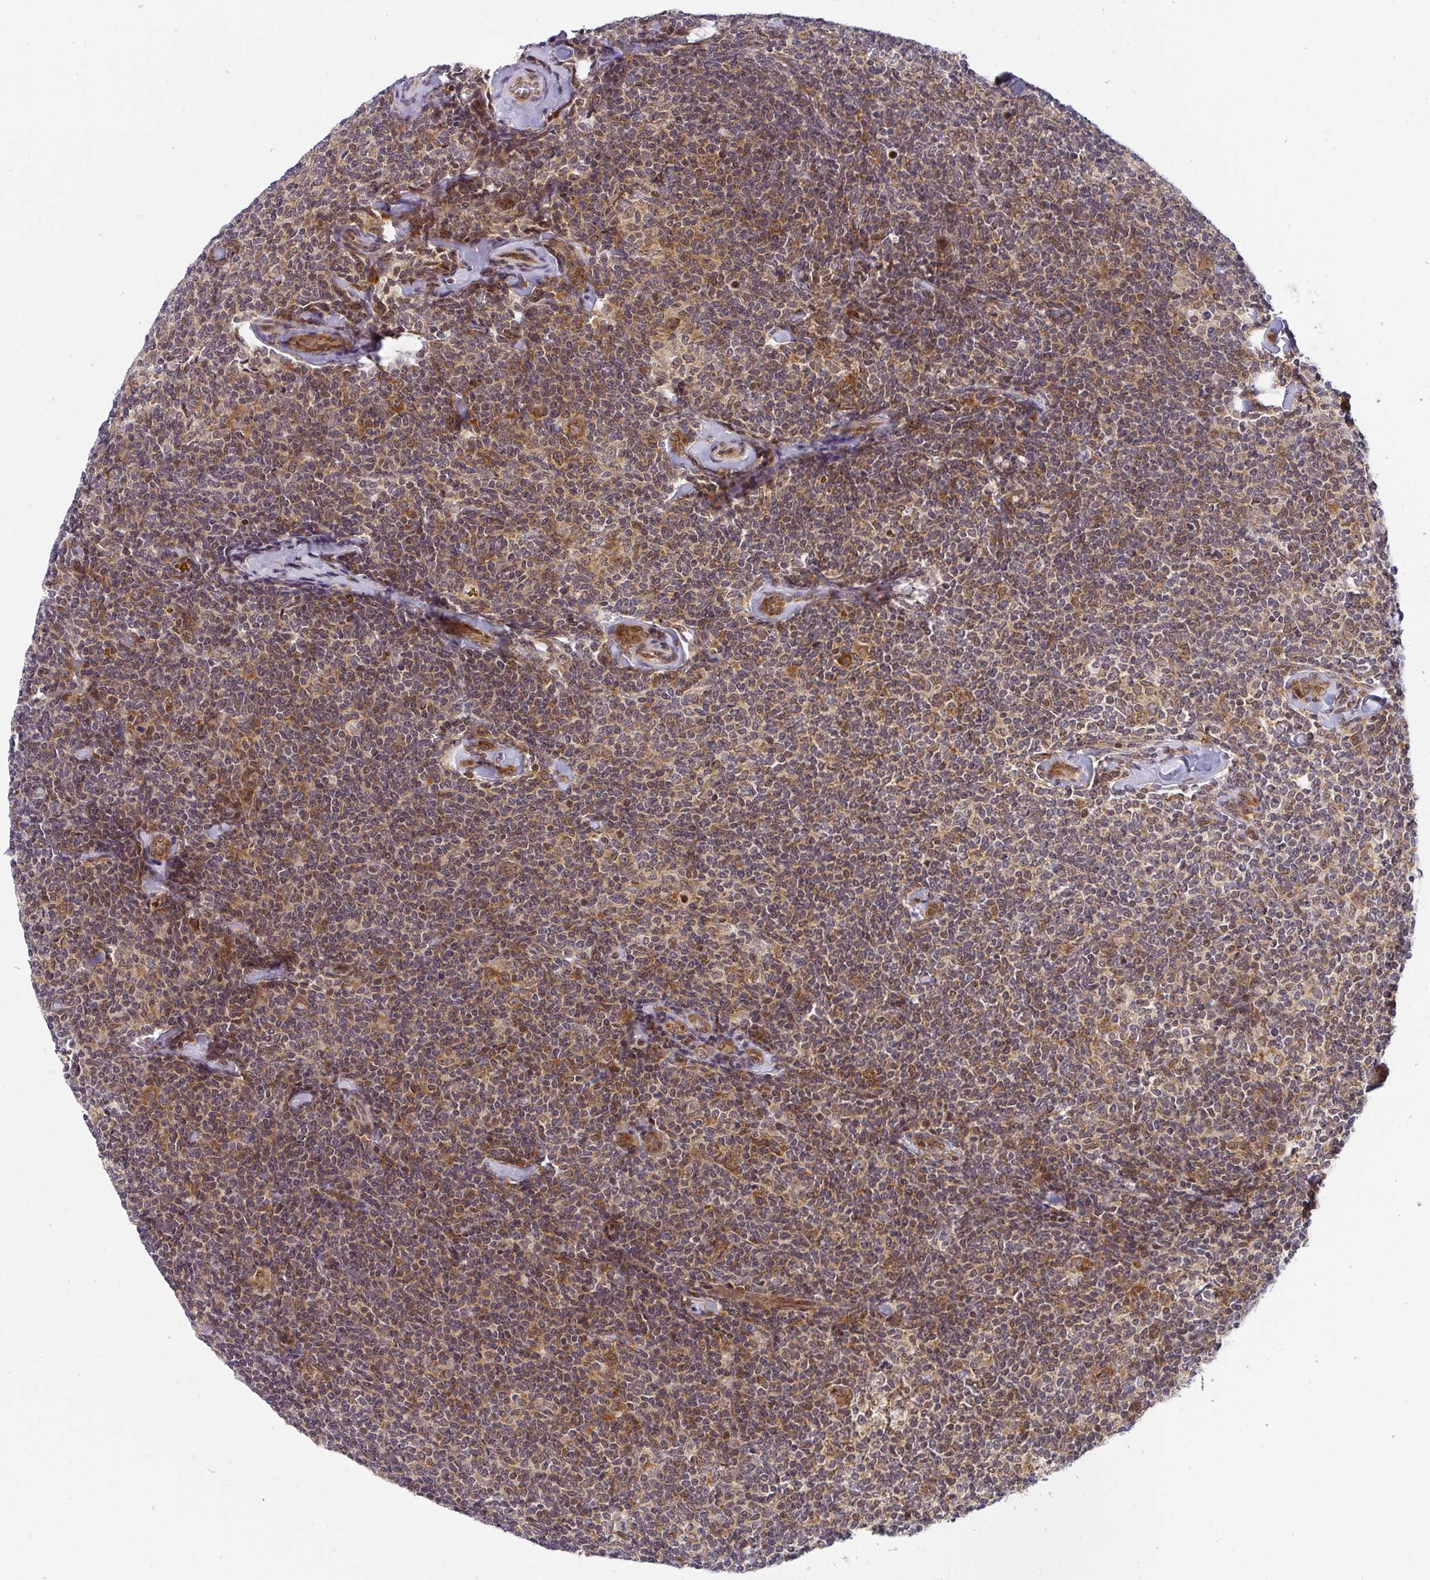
{"staining": {"intensity": "moderate", "quantity": "25%-75%", "location": "nuclear"}, "tissue": "lymphoma", "cell_type": "Tumor cells", "image_type": "cancer", "snomed": [{"axis": "morphology", "description": "Malignant lymphoma, non-Hodgkin's type, Low grade"}, {"axis": "topography", "description": "Lymph node"}], "caption": "Tumor cells exhibit medium levels of moderate nuclear positivity in approximately 25%-75% of cells in human low-grade malignant lymphoma, non-Hodgkin's type.", "gene": "SYNCRIP", "patient": {"sex": "female", "age": 56}}